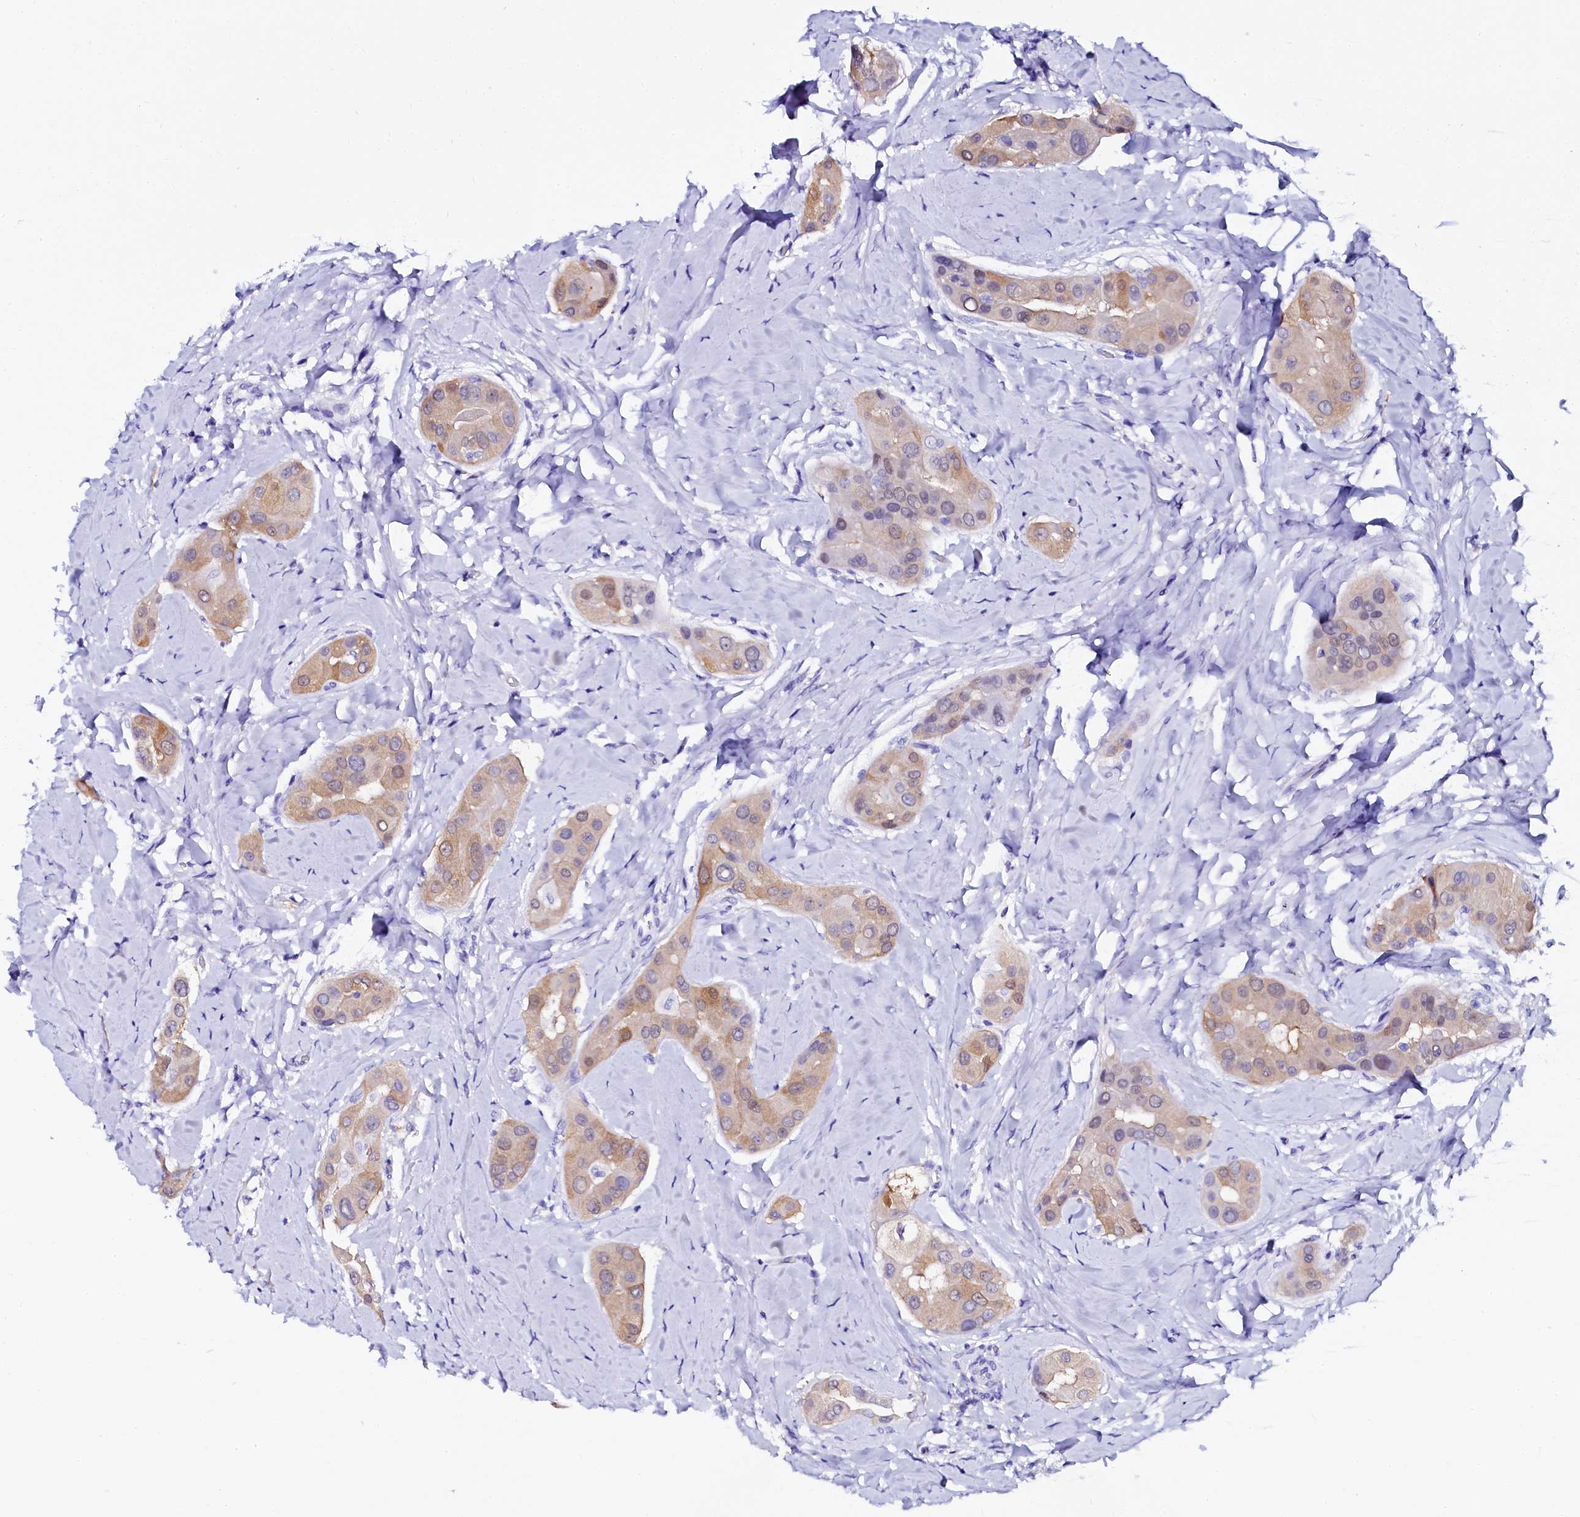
{"staining": {"intensity": "weak", "quantity": "25%-75%", "location": "cytoplasmic/membranous"}, "tissue": "thyroid cancer", "cell_type": "Tumor cells", "image_type": "cancer", "snomed": [{"axis": "morphology", "description": "Papillary adenocarcinoma, NOS"}, {"axis": "topography", "description": "Thyroid gland"}], "caption": "Immunohistochemistry (DAB) staining of papillary adenocarcinoma (thyroid) displays weak cytoplasmic/membranous protein positivity in approximately 25%-75% of tumor cells.", "gene": "SORD", "patient": {"sex": "male", "age": 33}}